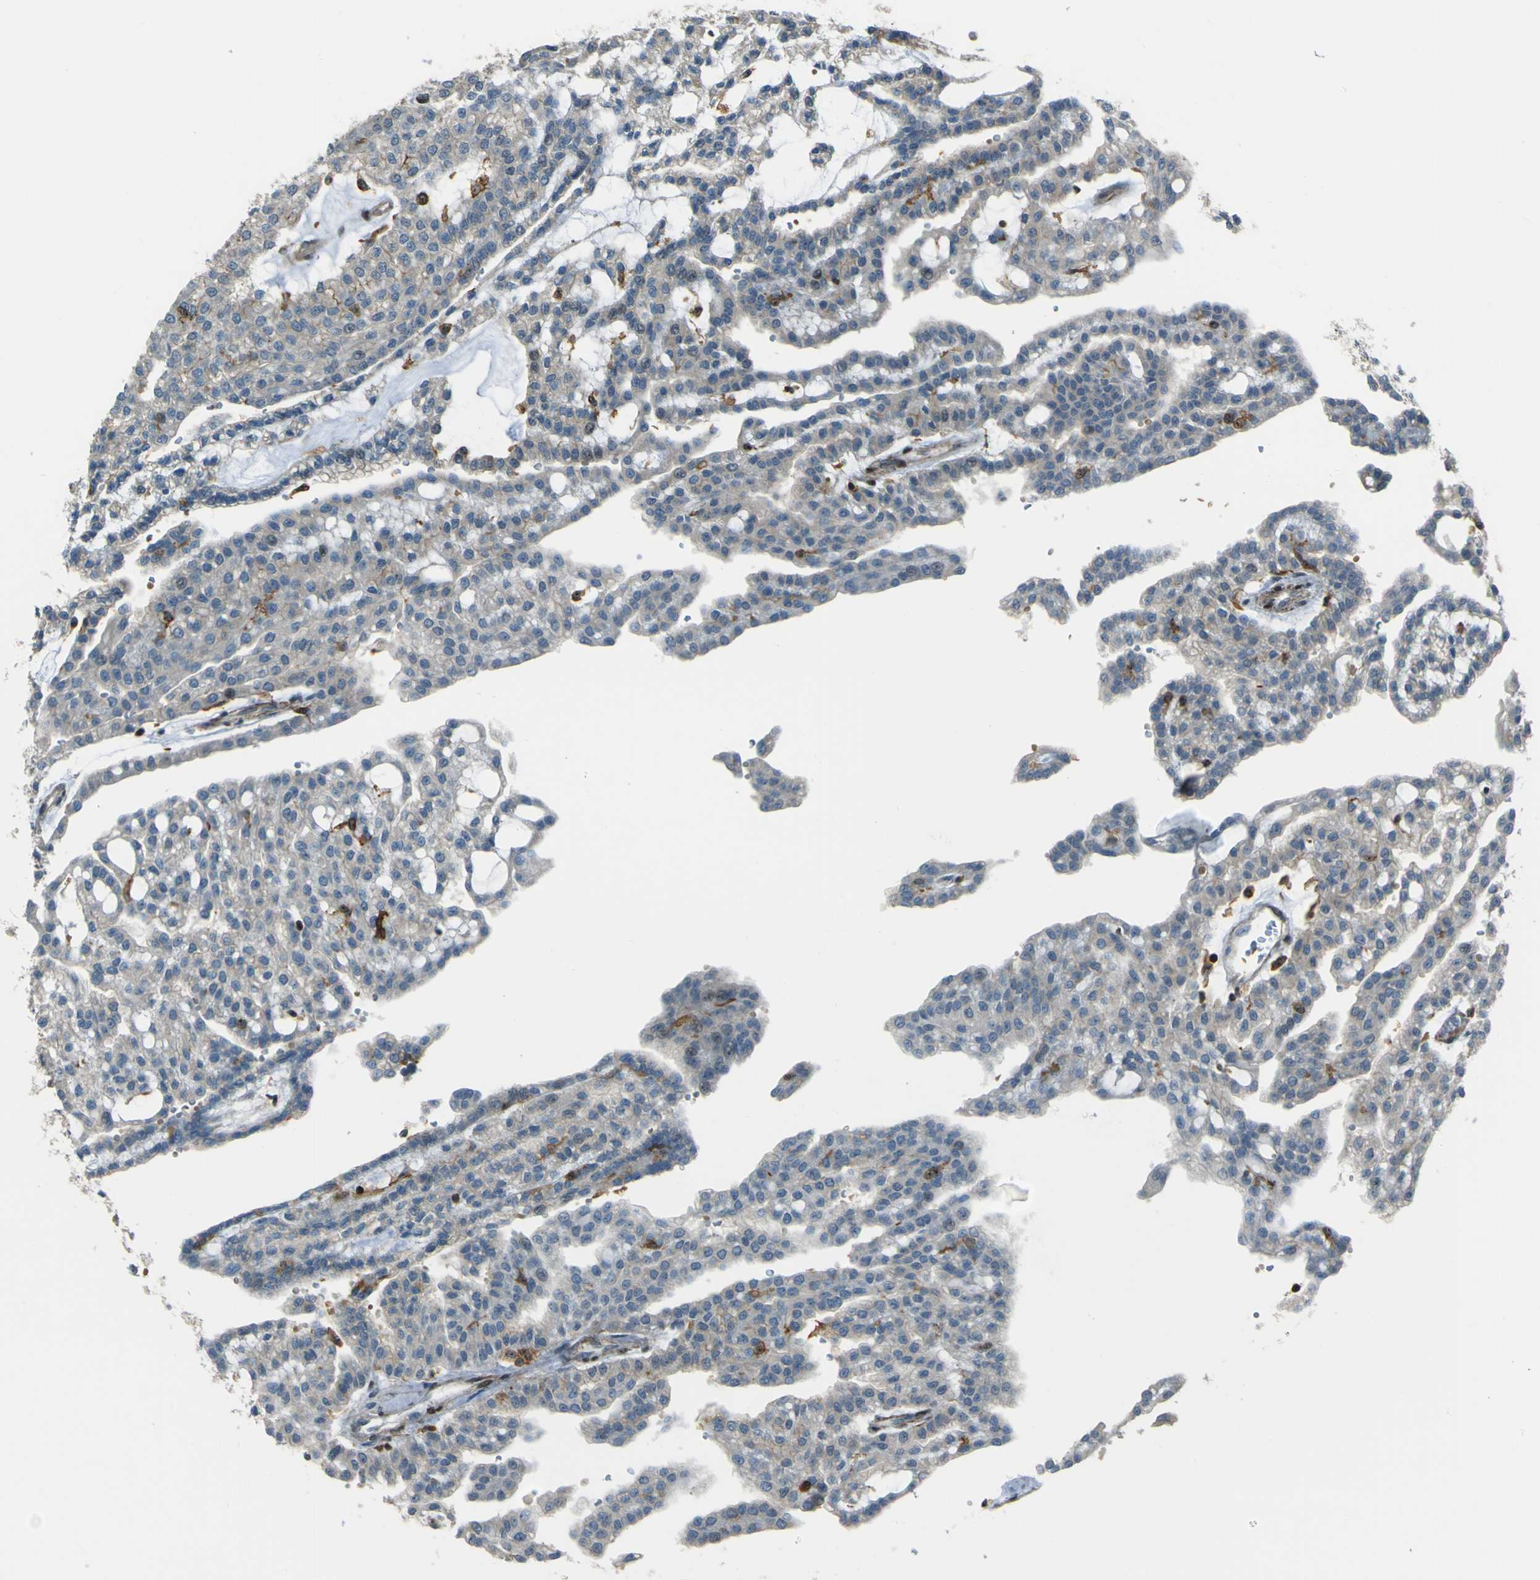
{"staining": {"intensity": "negative", "quantity": "none", "location": "none"}, "tissue": "renal cancer", "cell_type": "Tumor cells", "image_type": "cancer", "snomed": [{"axis": "morphology", "description": "Adenocarcinoma, NOS"}, {"axis": "topography", "description": "Kidney"}], "caption": "IHC of renal adenocarcinoma shows no expression in tumor cells. (Immunohistochemistry (ihc), brightfield microscopy, high magnification).", "gene": "PCDHB5", "patient": {"sex": "male", "age": 63}}